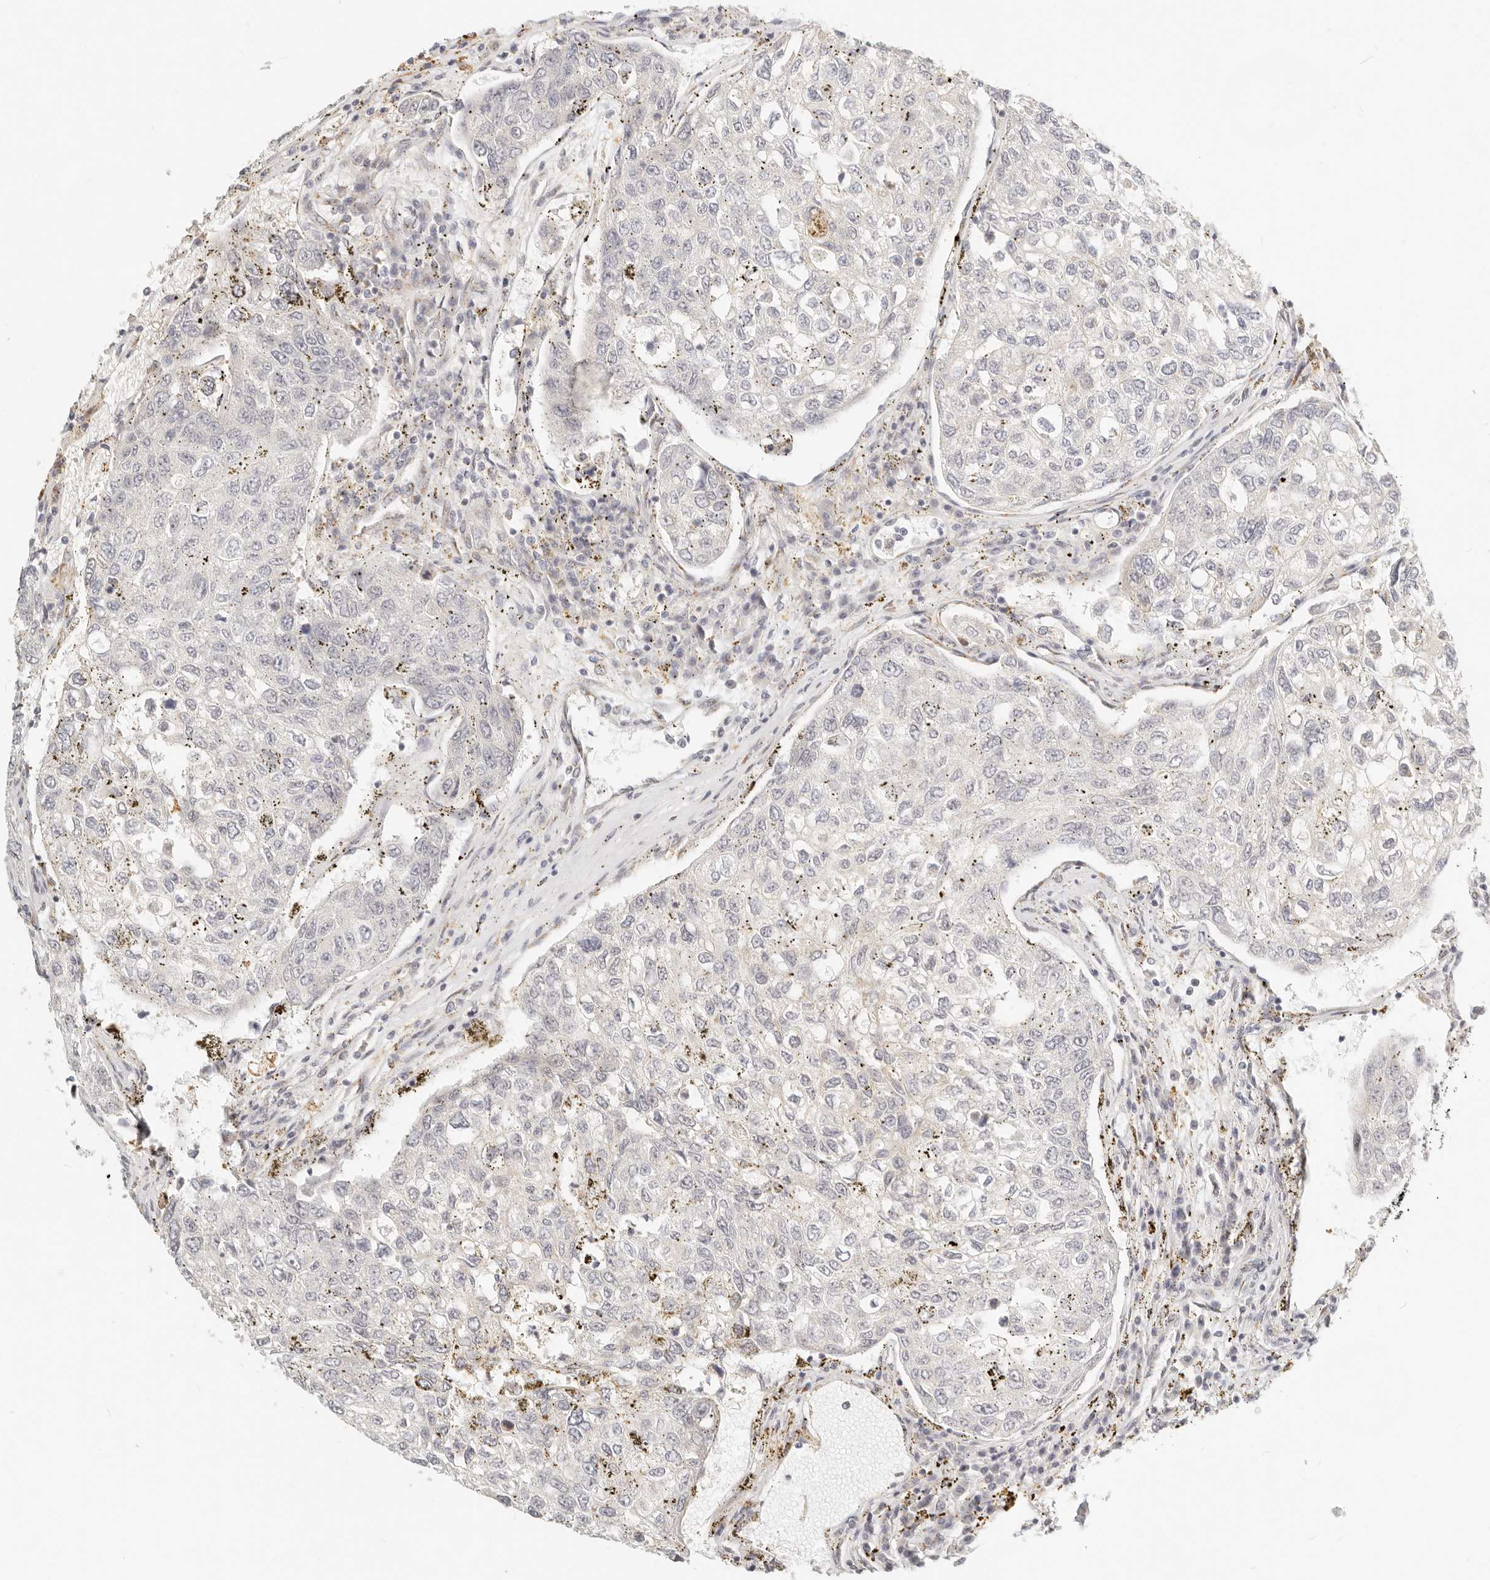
{"staining": {"intensity": "negative", "quantity": "none", "location": "none"}, "tissue": "urothelial cancer", "cell_type": "Tumor cells", "image_type": "cancer", "snomed": [{"axis": "morphology", "description": "Urothelial carcinoma, High grade"}, {"axis": "topography", "description": "Lymph node"}, {"axis": "topography", "description": "Urinary bladder"}], "caption": "High magnification brightfield microscopy of high-grade urothelial carcinoma stained with DAB (brown) and counterstained with hematoxylin (blue): tumor cells show no significant staining.", "gene": "FAM20B", "patient": {"sex": "male", "age": 51}}